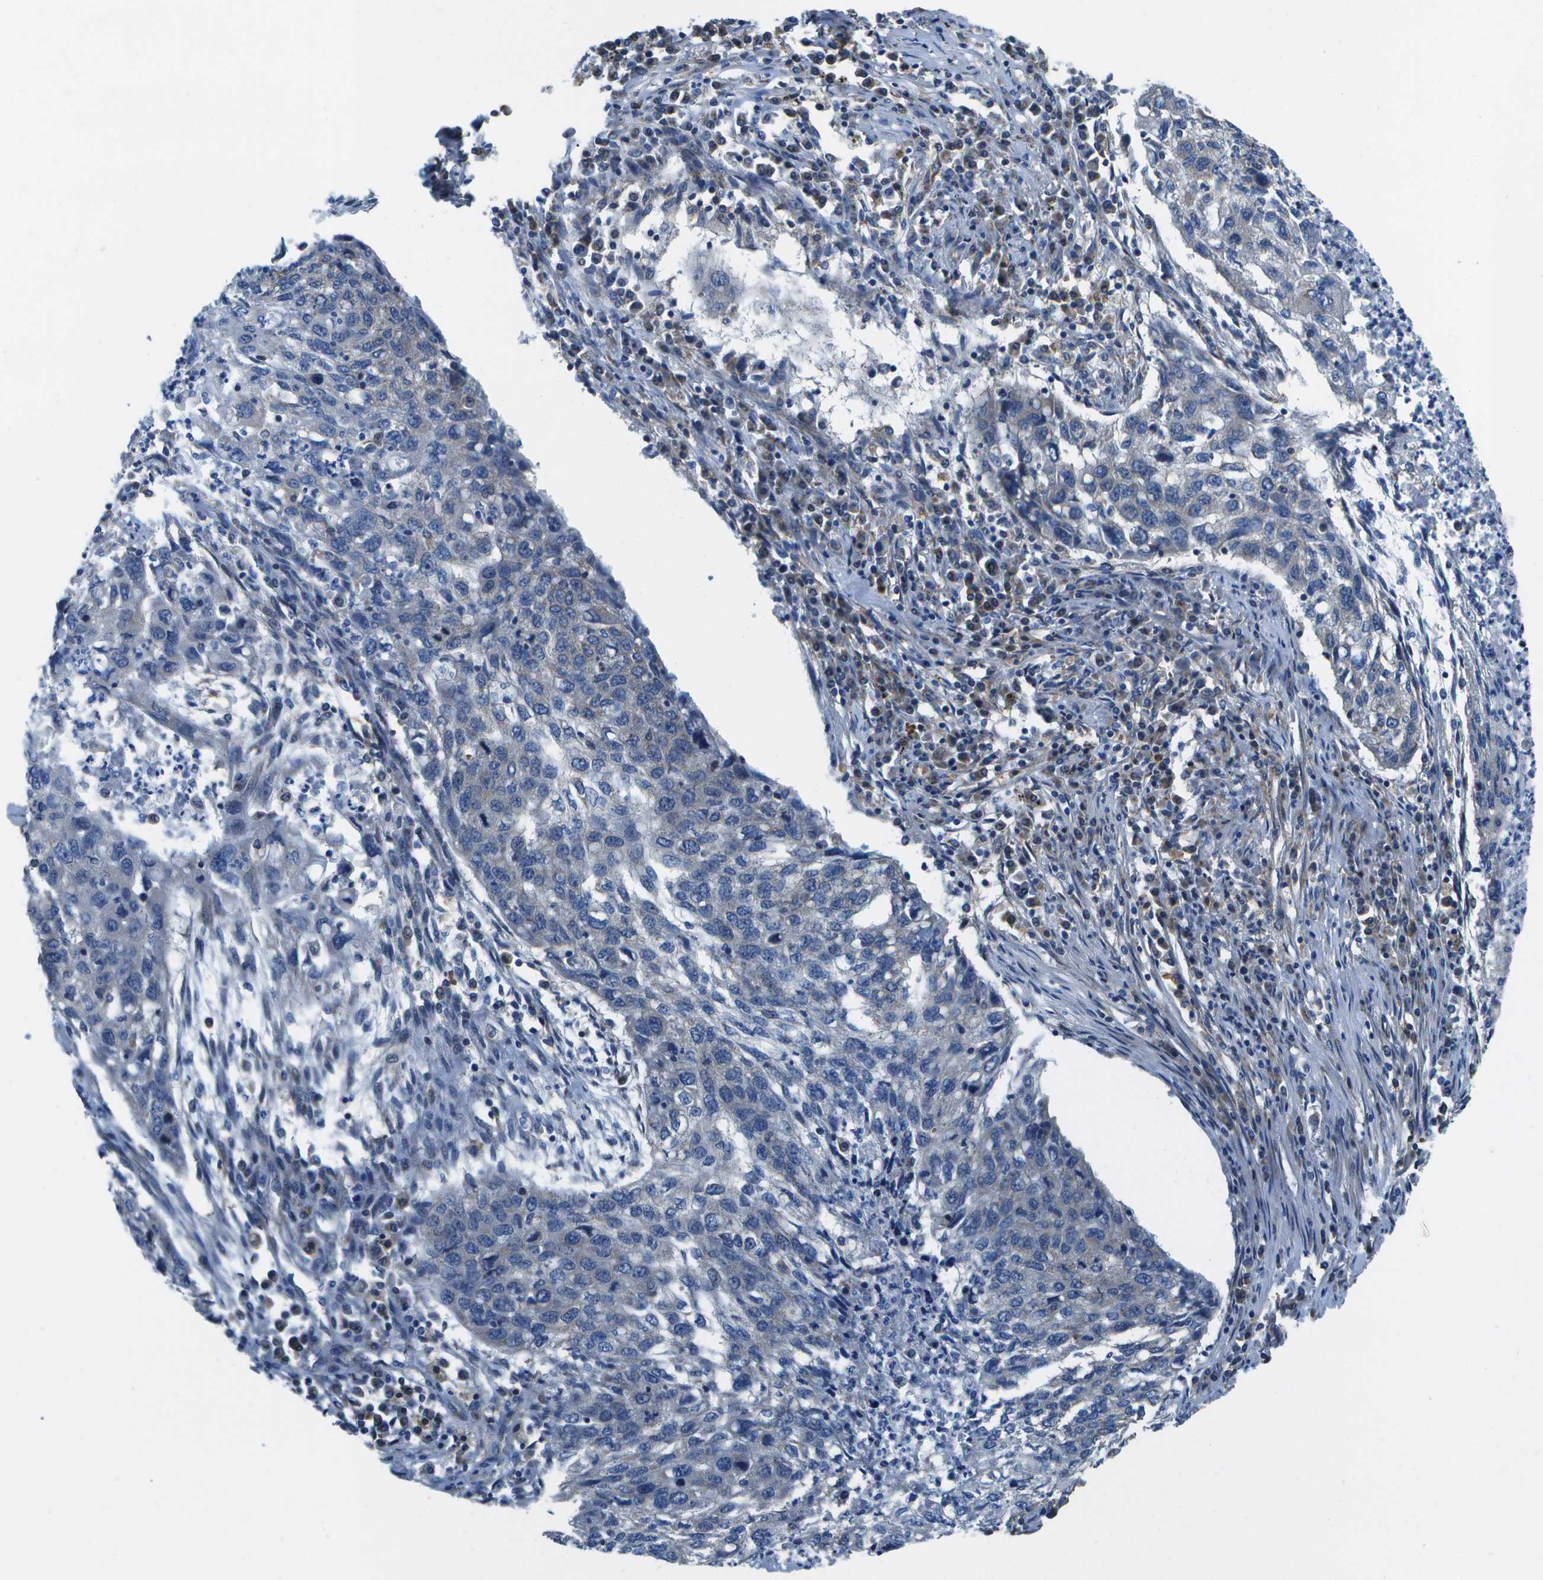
{"staining": {"intensity": "negative", "quantity": "none", "location": "none"}, "tissue": "lung cancer", "cell_type": "Tumor cells", "image_type": "cancer", "snomed": [{"axis": "morphology", "description": "Squamous cell carcinoma, NOS"}, {"axis": "topography", "description": "Lung"}], "caption": "This is a photomicrograph of immunohistochemistry (IHC) staining of lung cancer (squamous cell carcinoma), which shows no staining in tumor cells.", "gene": "MVK", "patient": {"sex": "female", "age": 63}}